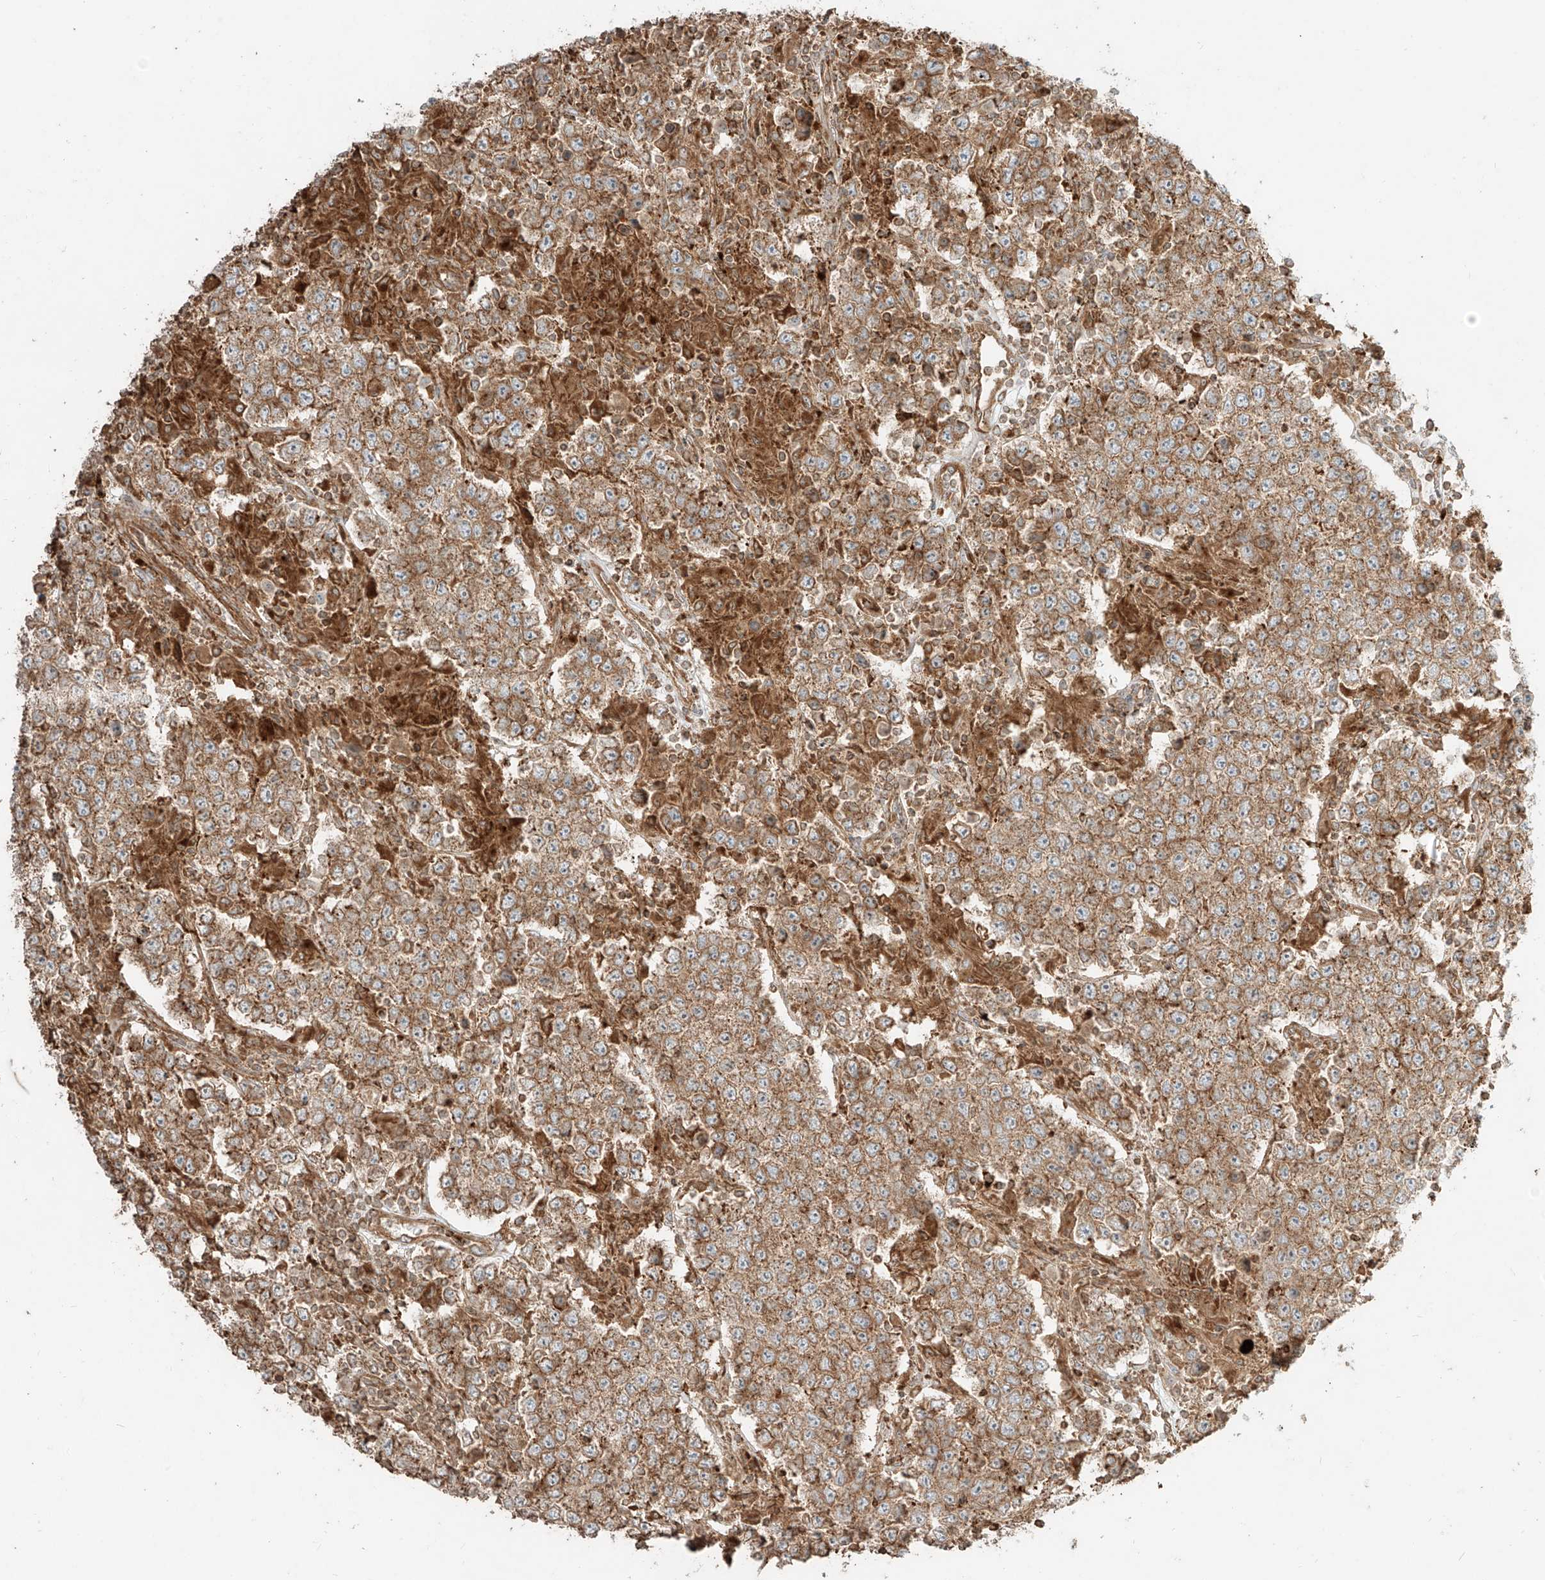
{"staining": {"intensity": "moderate", "quantity": ">75%", "location": "cytoplasmic/membranous"}, "tissue": "testis cancer", "cell_type": "Tumor cells", "image_type": "cancer", "snomed": [{"axis": "morphology", "description": "Normal tissue, NOS"}, {"axis": "morphology", "description": "Urothelial carcinoma, High grade"}, {"axis": "morphology", "description": "Seminoma, NOS"}, {"axis": "morphology", "description": "Carcinoma, Embryonal, NOS"}, {"axis": "topography", "description": "Urinary bladder"}, {"axis": "topography", "description": "Testis"}], "caption": "Protein analysis of embryonal carcinoma (testis) tissue shows moderate cytoplasmic/membranous positivity in about >75% of tumor cells.", "gene": "CCDC115", "patient": {"sex": "male", "age": 41}}